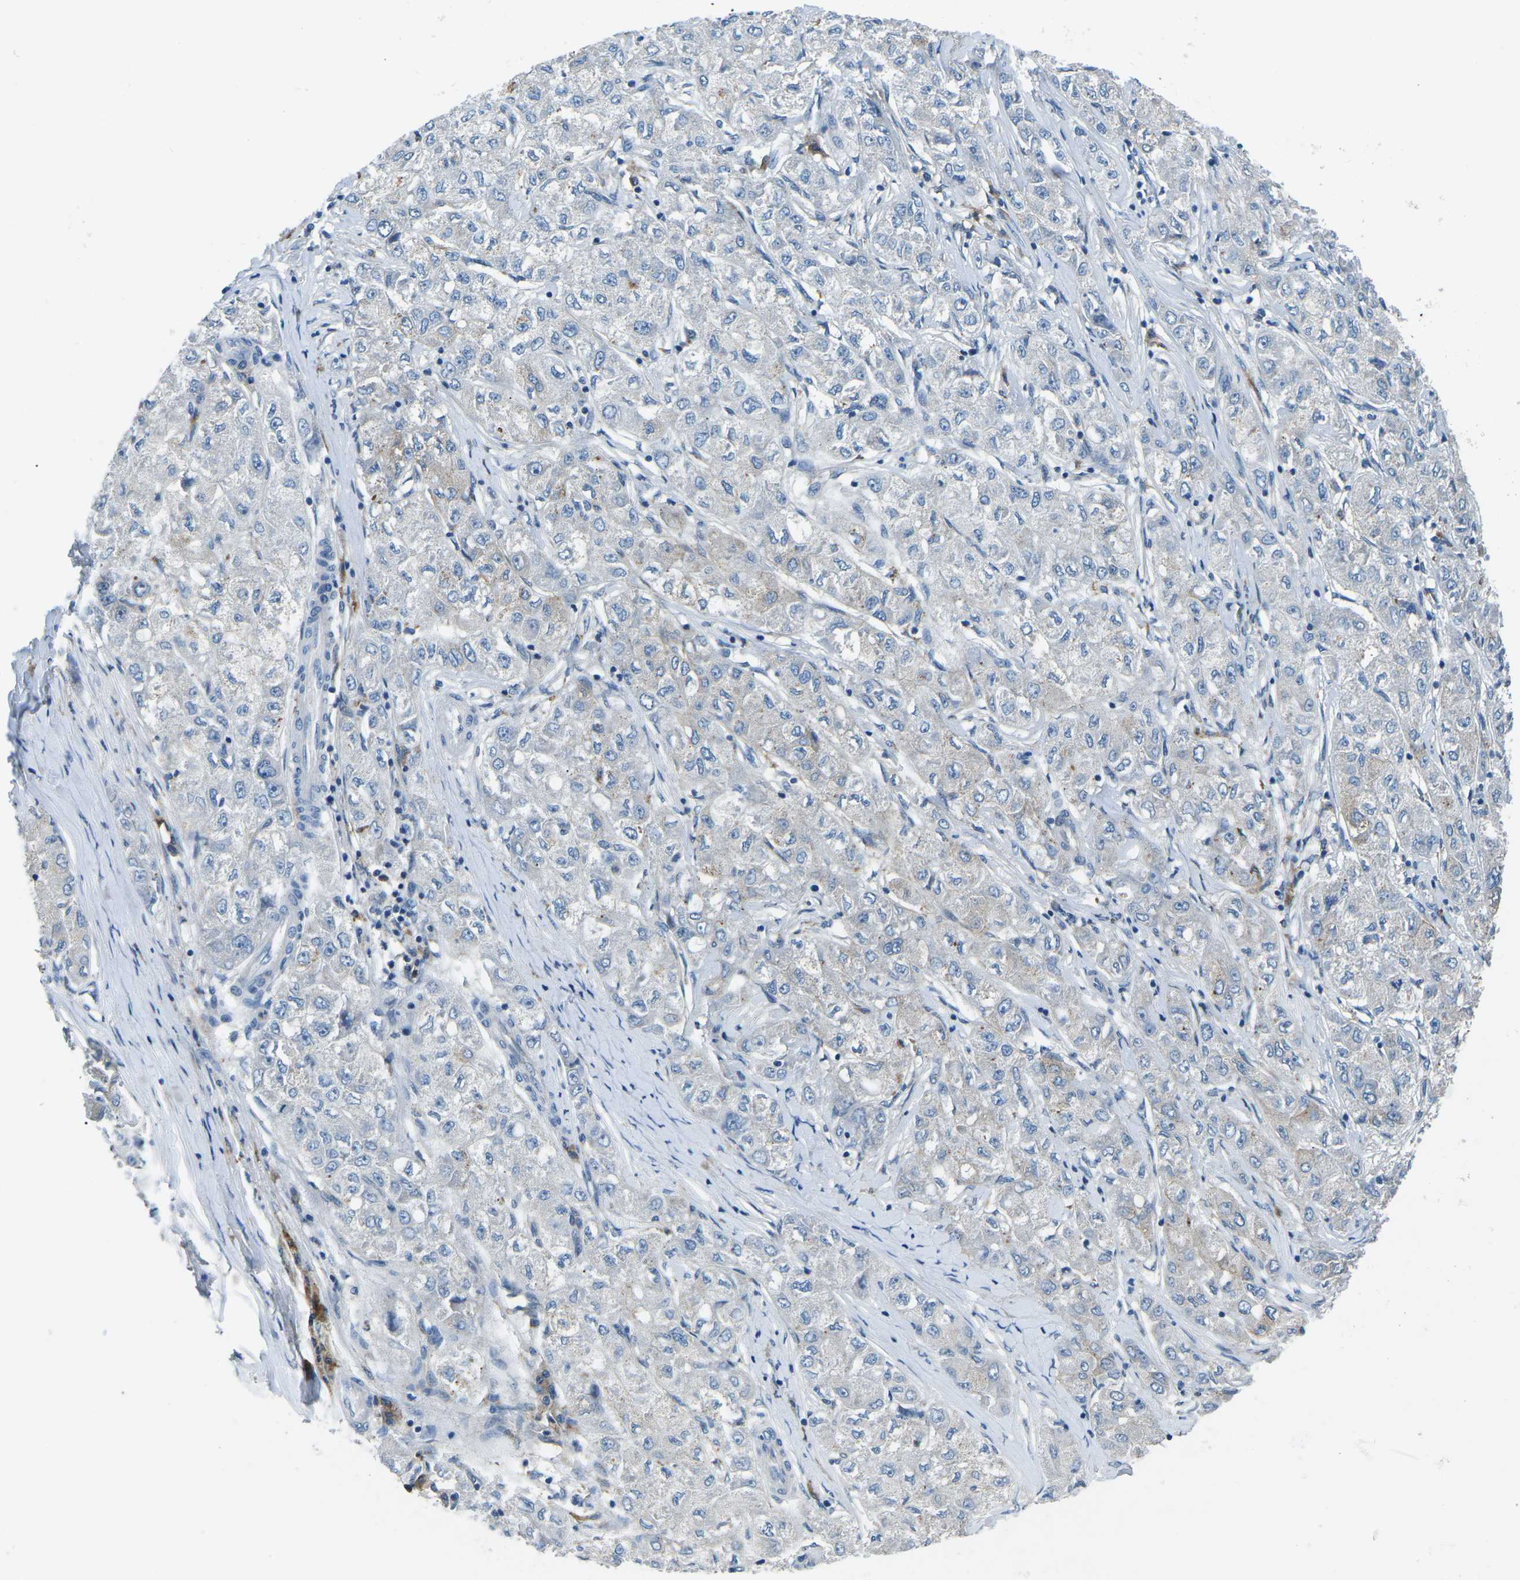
{"staining": {"intensity": "negative", "quantity": "none", "location": "none"}, "tissue": "liver cancer", "cell_type": "Tumor cells", "image_type": "cancer", "snomed": [{"axis": "morphology", "description": "Carcinoma, Hepatocellular, NOS"}, {"axis": "topography", "description": "Liver"}], "caption": "Tumor cells show no significant positivity in hepatocellular carcinoma (liver). The staining was performed using DAB to visualize the protein expression in brown, while the nuclei were stained in blue with hematoxylin (Magnification: 20x).", "gene": "CD1D", "patient": {"sex": "male", "age": 80}}